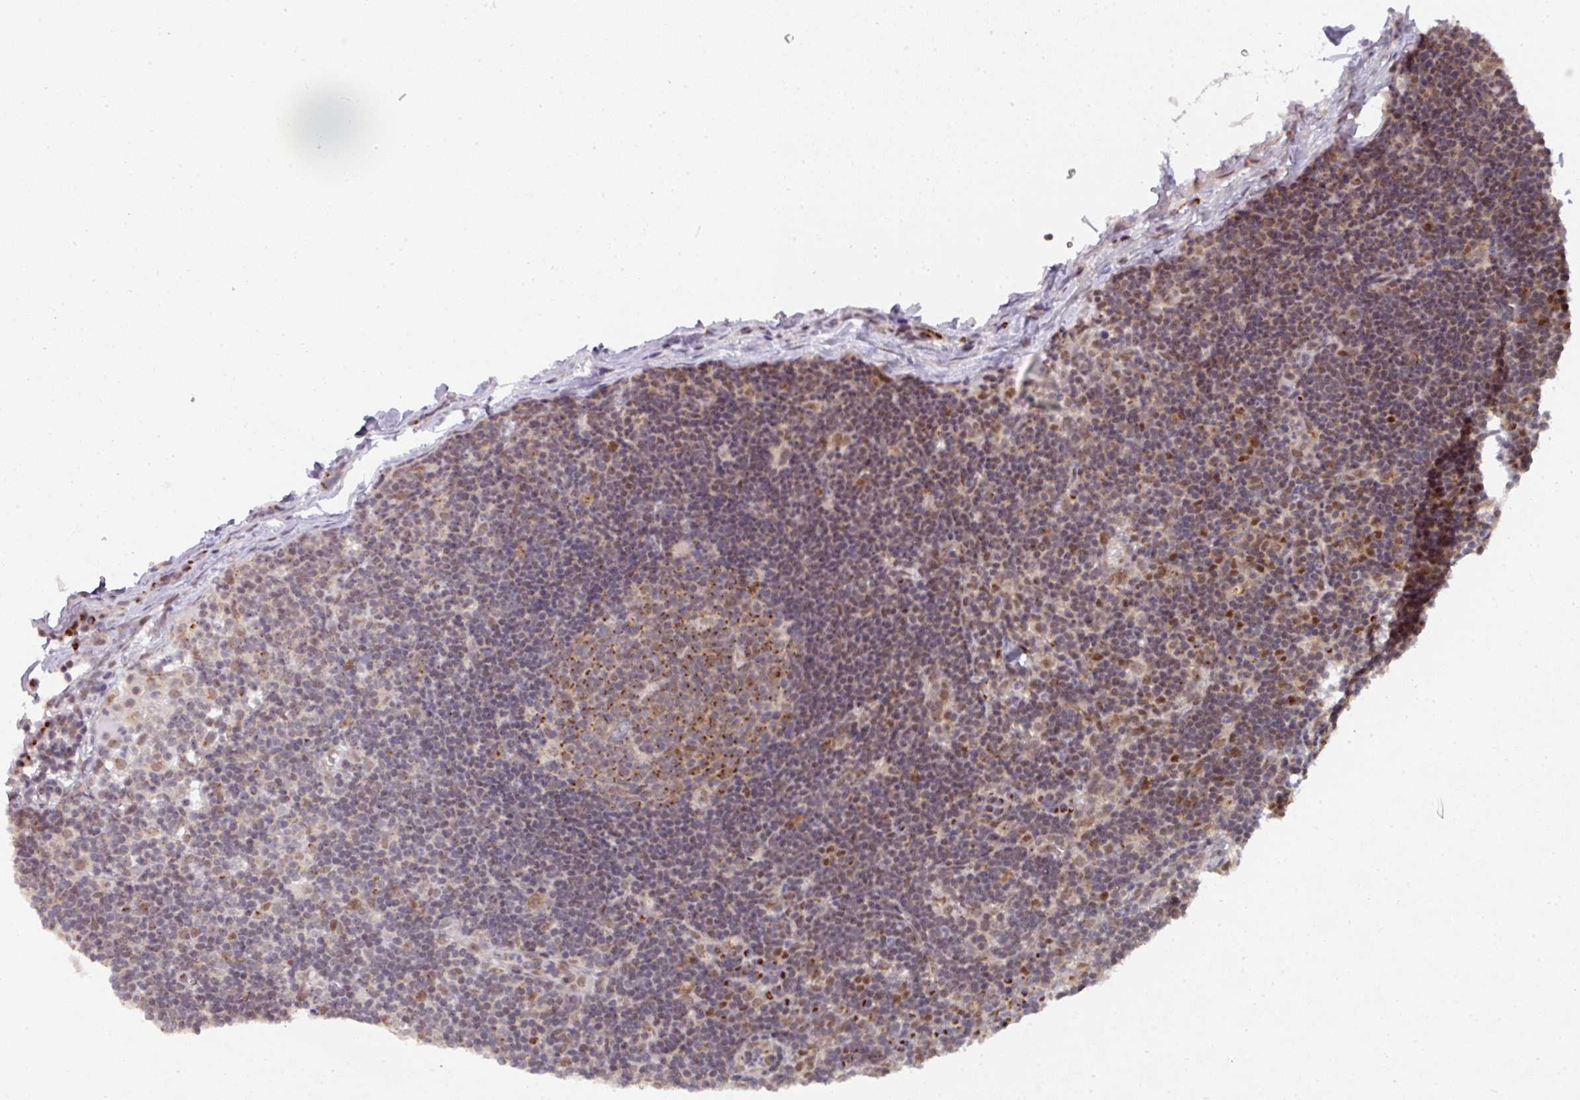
{"staining": {"intensity": "moderate", "quantity": ">75%", "location": "cytoplasmic/membranous"}, "tissue": "lymph node", "cell_type": "Germinal center cells", "image_type": "normal", "snomed": [{"axis": "morphology", "description": "Normal tissue, NOS"}, {"axis": "topography", "description": "Lymph node"}], "caption": "Immunohistochemical staining of unremarkable human lymph node exhibits >75% levels of moderate cytoplasmic/membranous protein staining in approximately >75% of germinal center cells. (DAB (3,3'-diaminobenzidine) IHC with brightfield microscopy, high magnification).", "gene": "C18orf25", "patient": {"sex": "female", "age": 29}}